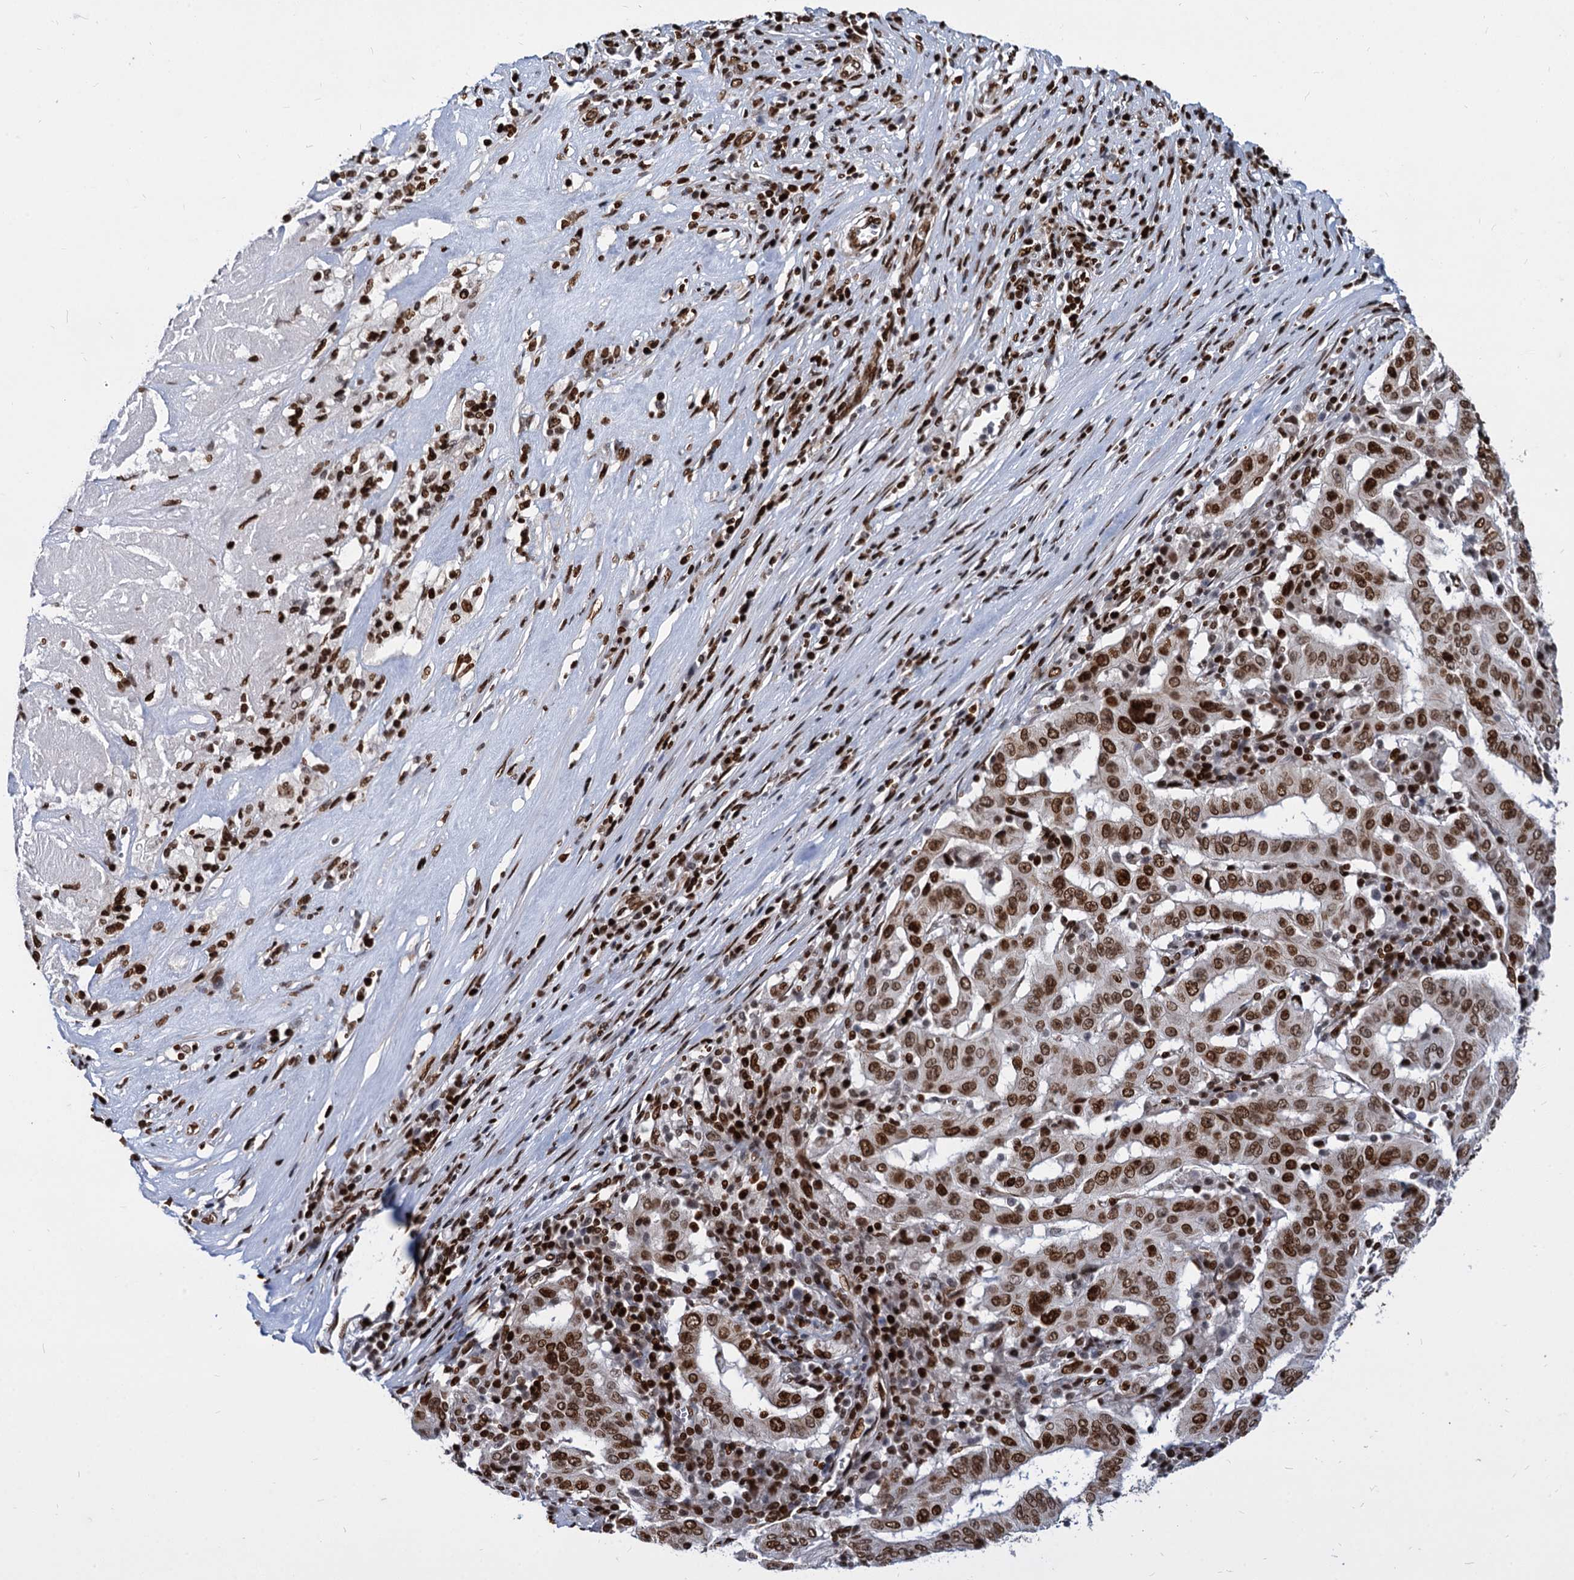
{"staining": {"intensity": "moderate", "quantity": ">75%", "location": "nuclear"}, "tissue": "pancreatic cancer", "cell_type": "Tumor cells", "image_type": "cancer", "snomed": [{"axis": "morphology", "description": "Adenocarcinoma, NOS"}, {"axis": "topography", "description": "Pancreas"}], "caption": "Immunohistochemical staining of human pancreatic cancer (adenocarcinoma) shows moderate nuclear protein staining in approximately >75% of tumor cells.", "gene": "MECP2", "patient": {"sex": "male", "age": 63}}